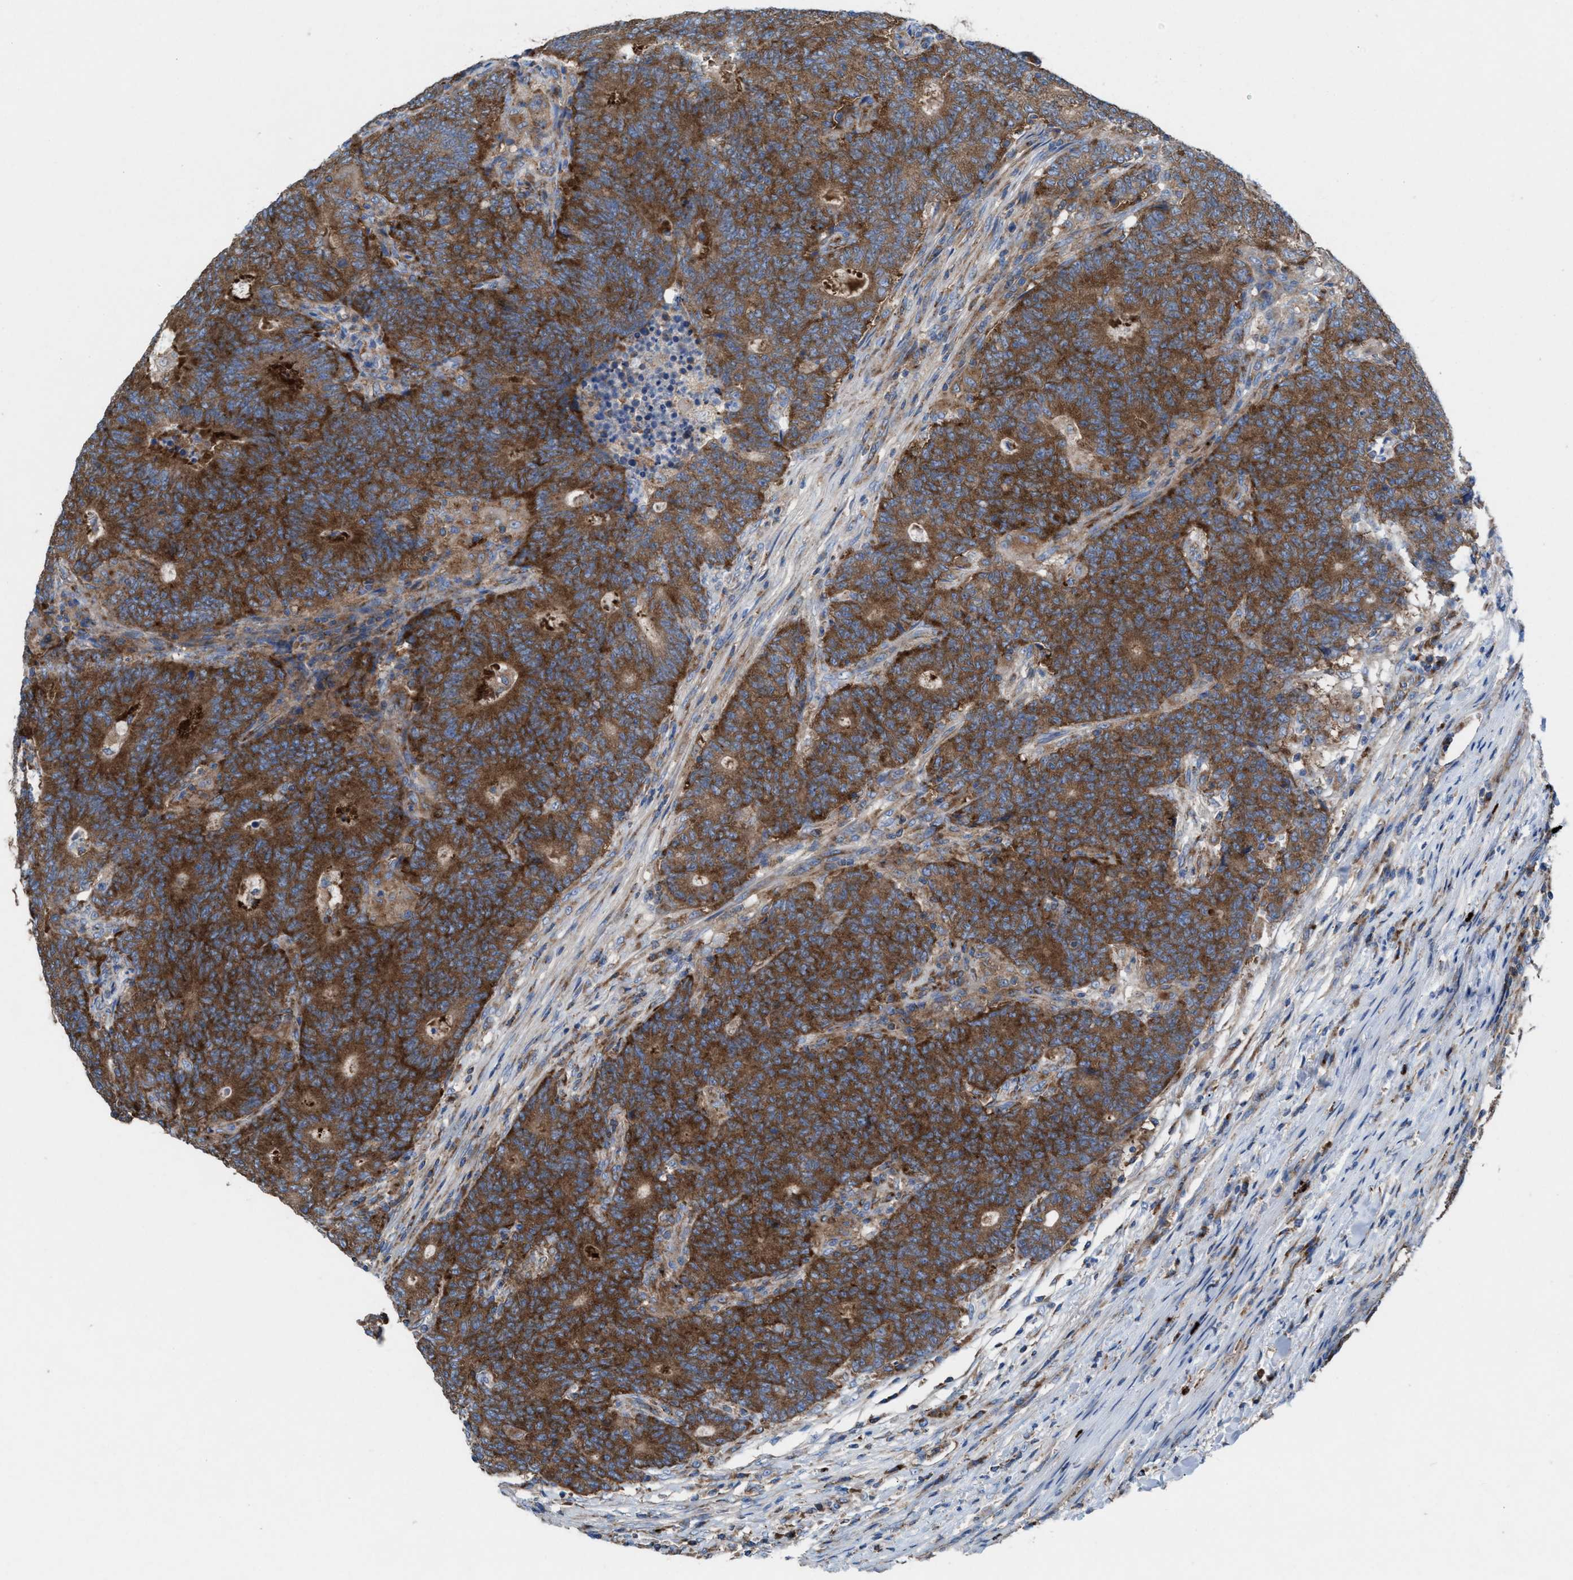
{"staining": {"intensity": "strong", "quantity": ">75%", "location": "cytoplasmic/membranous"}, "tissue": "colorectal cancer", "cell_type": "Tumor cells", "image_type": "cancer", "snomed": [{"axis": "morphology", "description": "Normal tissue, NOS"}, {"axis": "morphology", "description": "Adenocarcinoma, NOS"}, {"axis": "topography", "description": "Colon"}], "caption": "Adenocarcinoma (colorectal) tissue reveals strong cytoplasmic/membranous staining in approximately >75% of tumor cells", "gene": "NYAP1", "patient": {"sex": "female", "age": 75}}